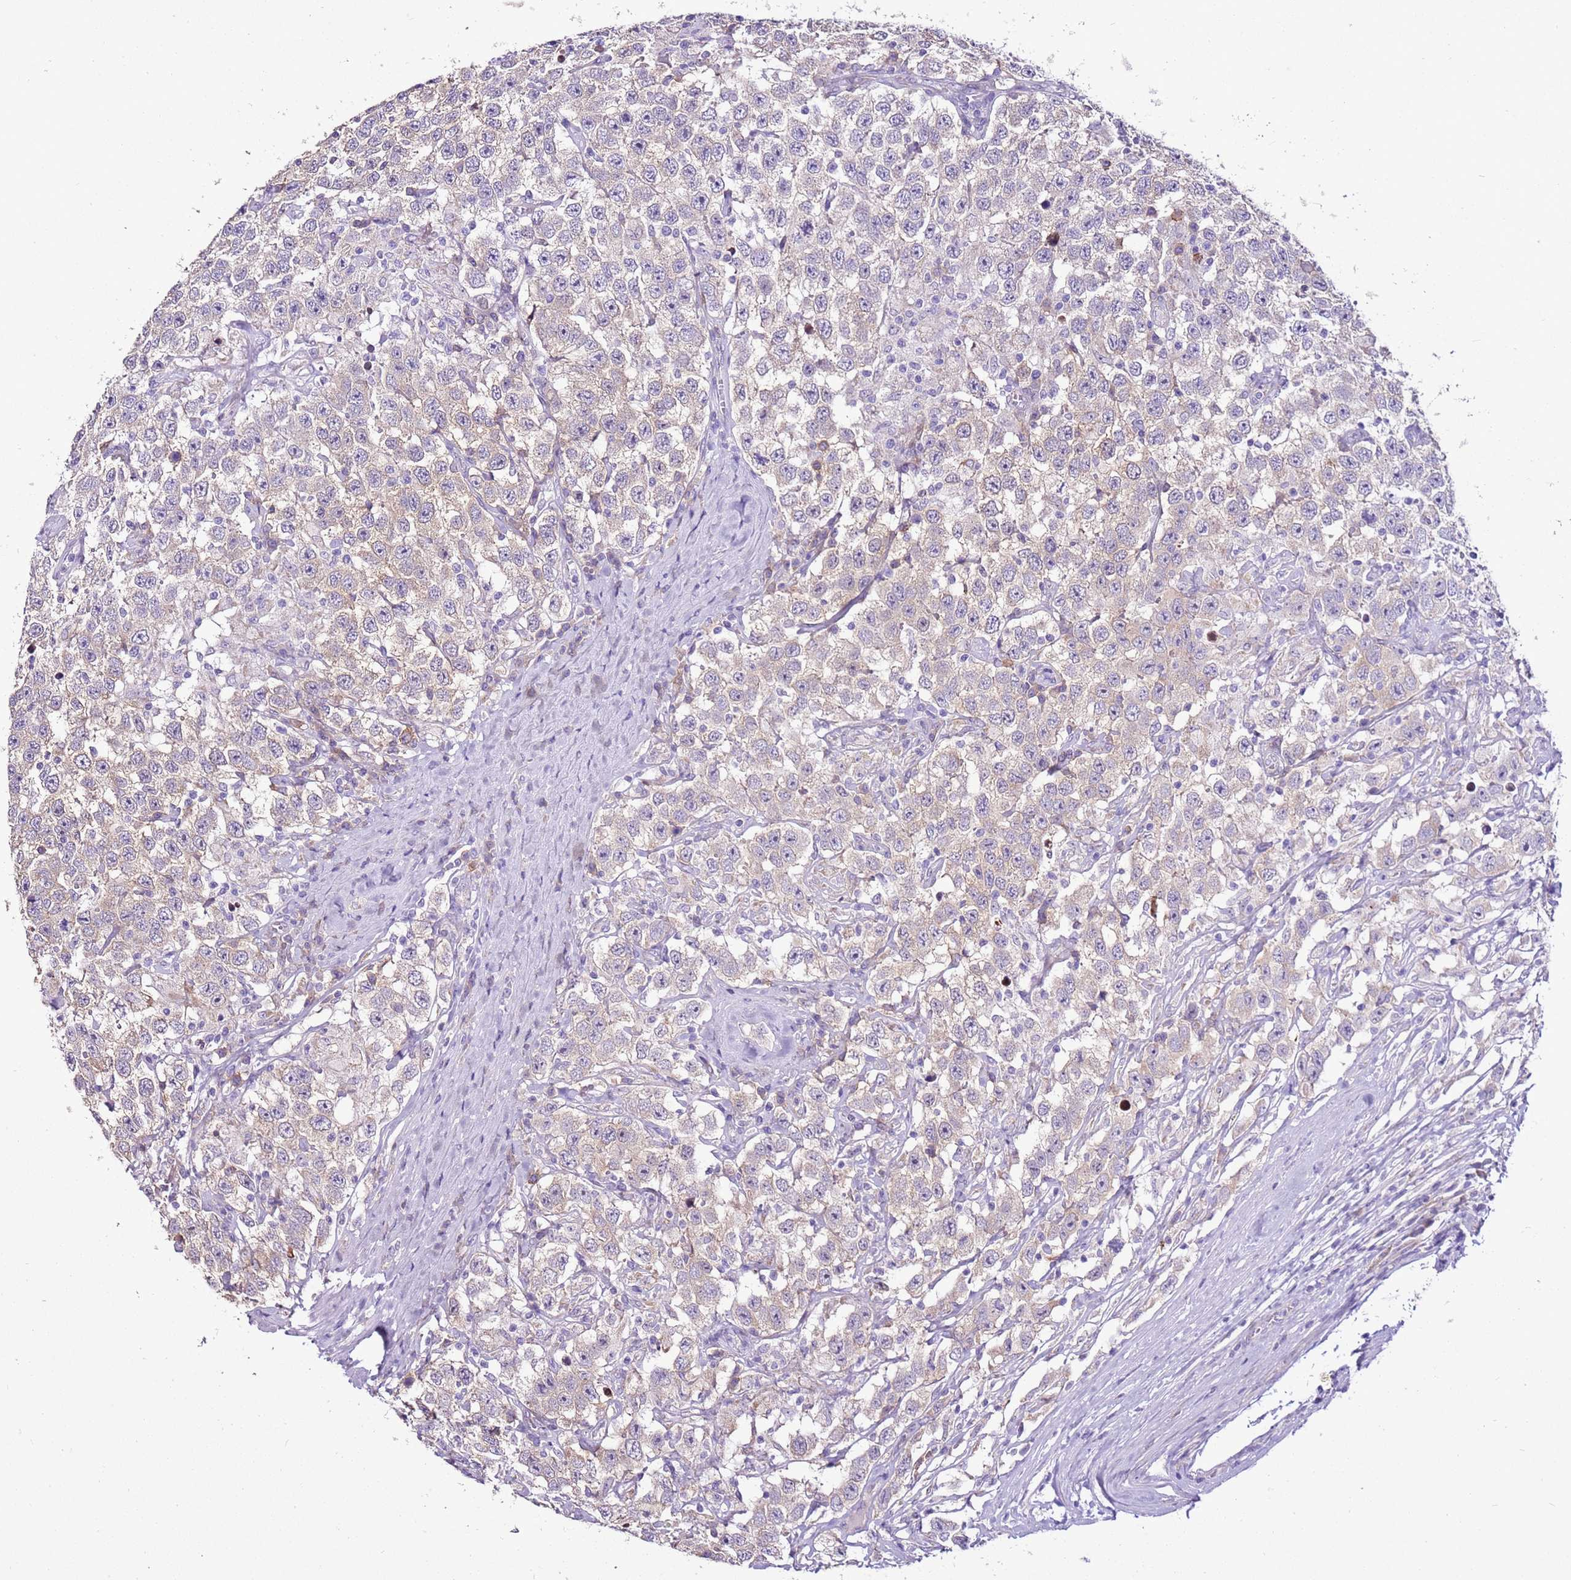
{"staining": {"intensity": "weak", "quantity": "25%-75%", "location": "cytoplasmic/membranous"}, "tissue": "testis cancer", "cell_type": "Tumor cells", "image_type": "cancer", "snomed": [{"axis": "morphology", "description": "Seminoma, NOS"}, {"axis": "topography", "description": "Testis"}], "caption": "Testis seminoma stained with a protein marker shows weak staining in tumor cells.", "gene": "SLC38A5", "patient": {"sex": "male", "age": 41}}